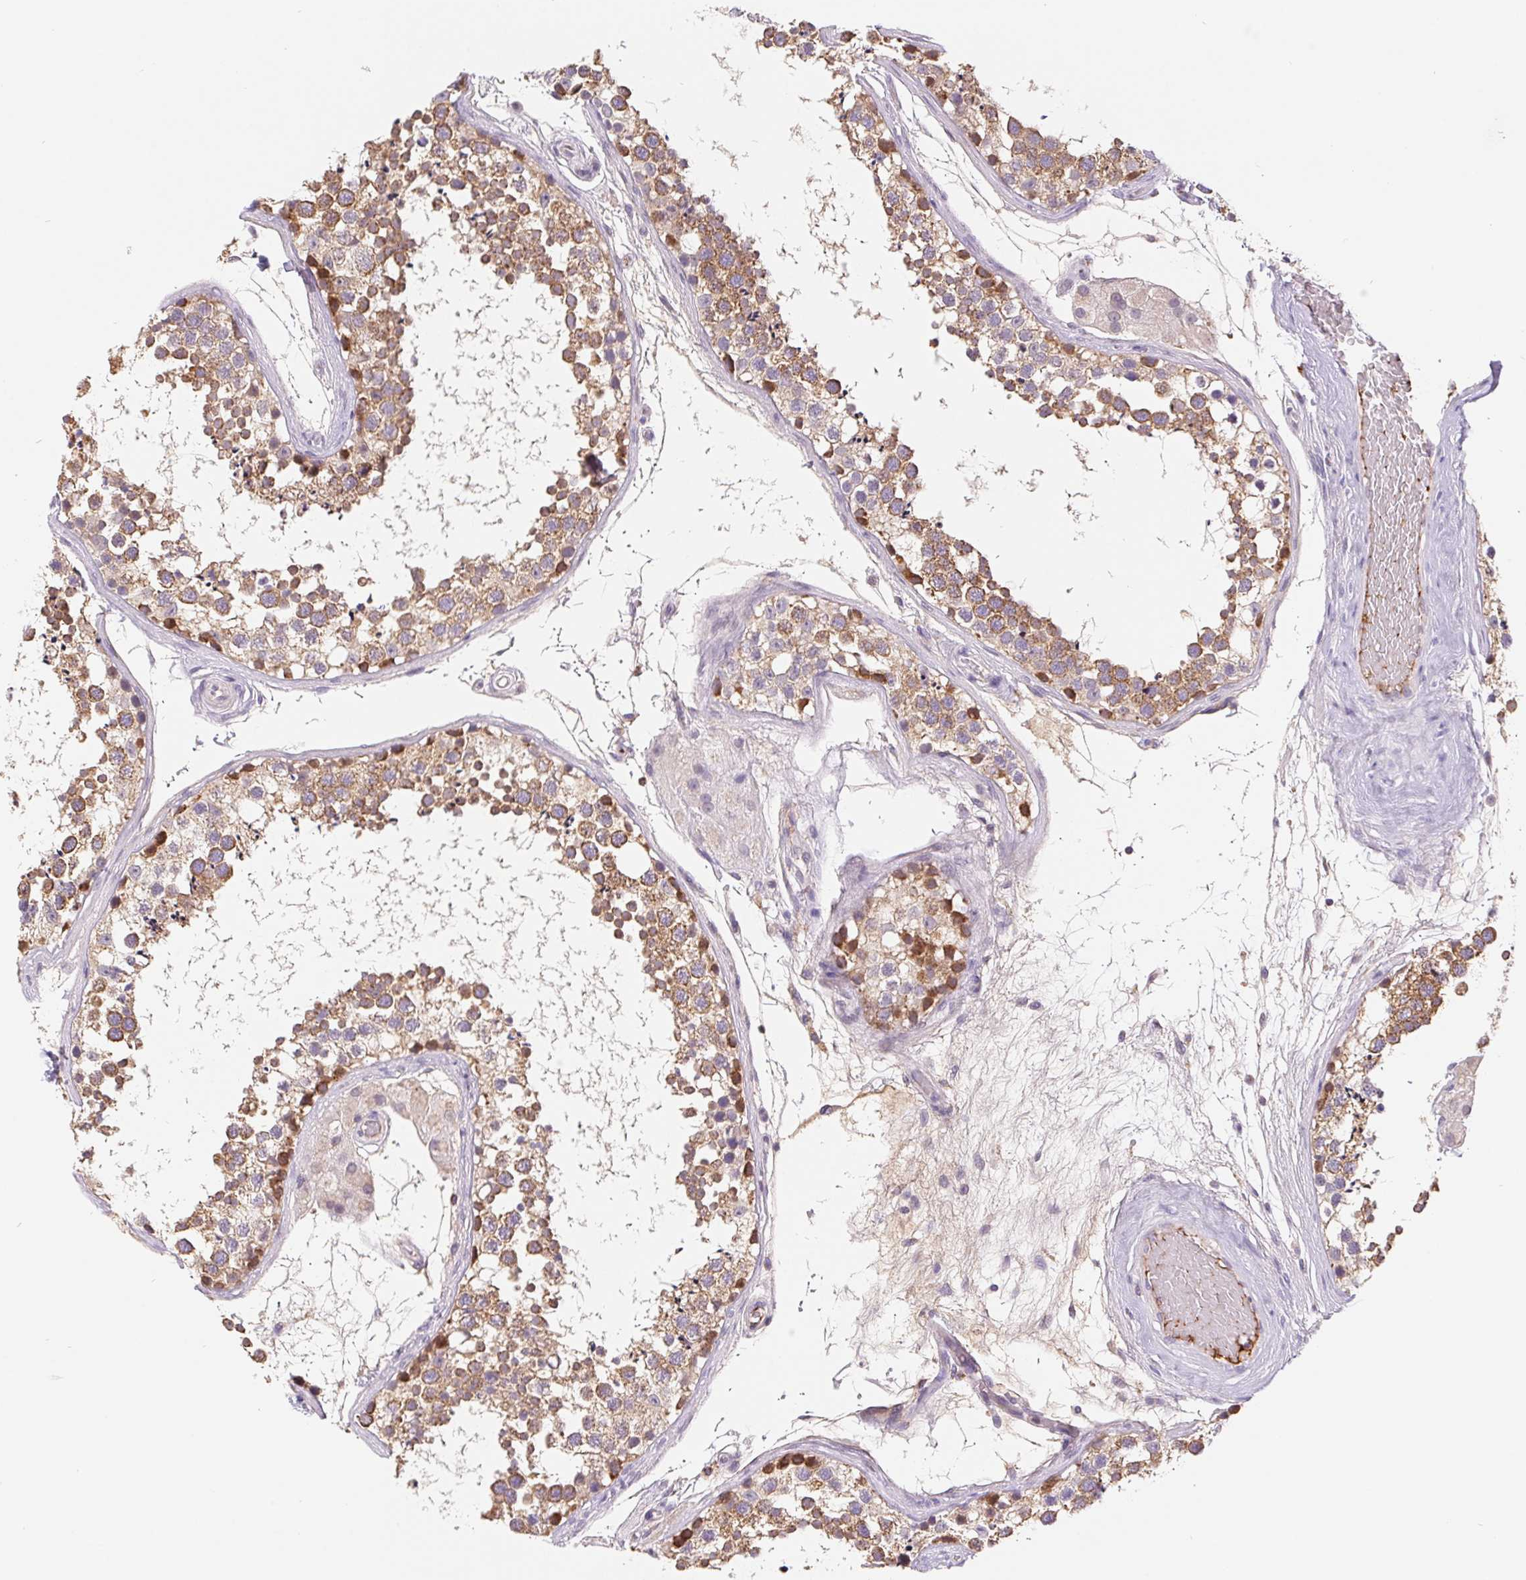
{"staining": {"intensity": "moderate", "quantity": ">75%", "location": "cytoplasmic/membranous"}, "tissue": "testis", "cell_type": "Cells in seminiferous ducts", "image_type": "normal", "snomed": [{"axis": "morphology", "description": "Normal tissue, NOS"}, {"axis": "morphology", "description": "Seminoma, NOS"}, {"axis": "topography", "description": "Testis"}], "caption": "Cells in seminiferous ducts demonstrate moderate cytoplasmic/membranous positivity in about >75% of cells in benign testis.", "gene": "EMC6", "patient": {"sex": "male", "age": 65}}